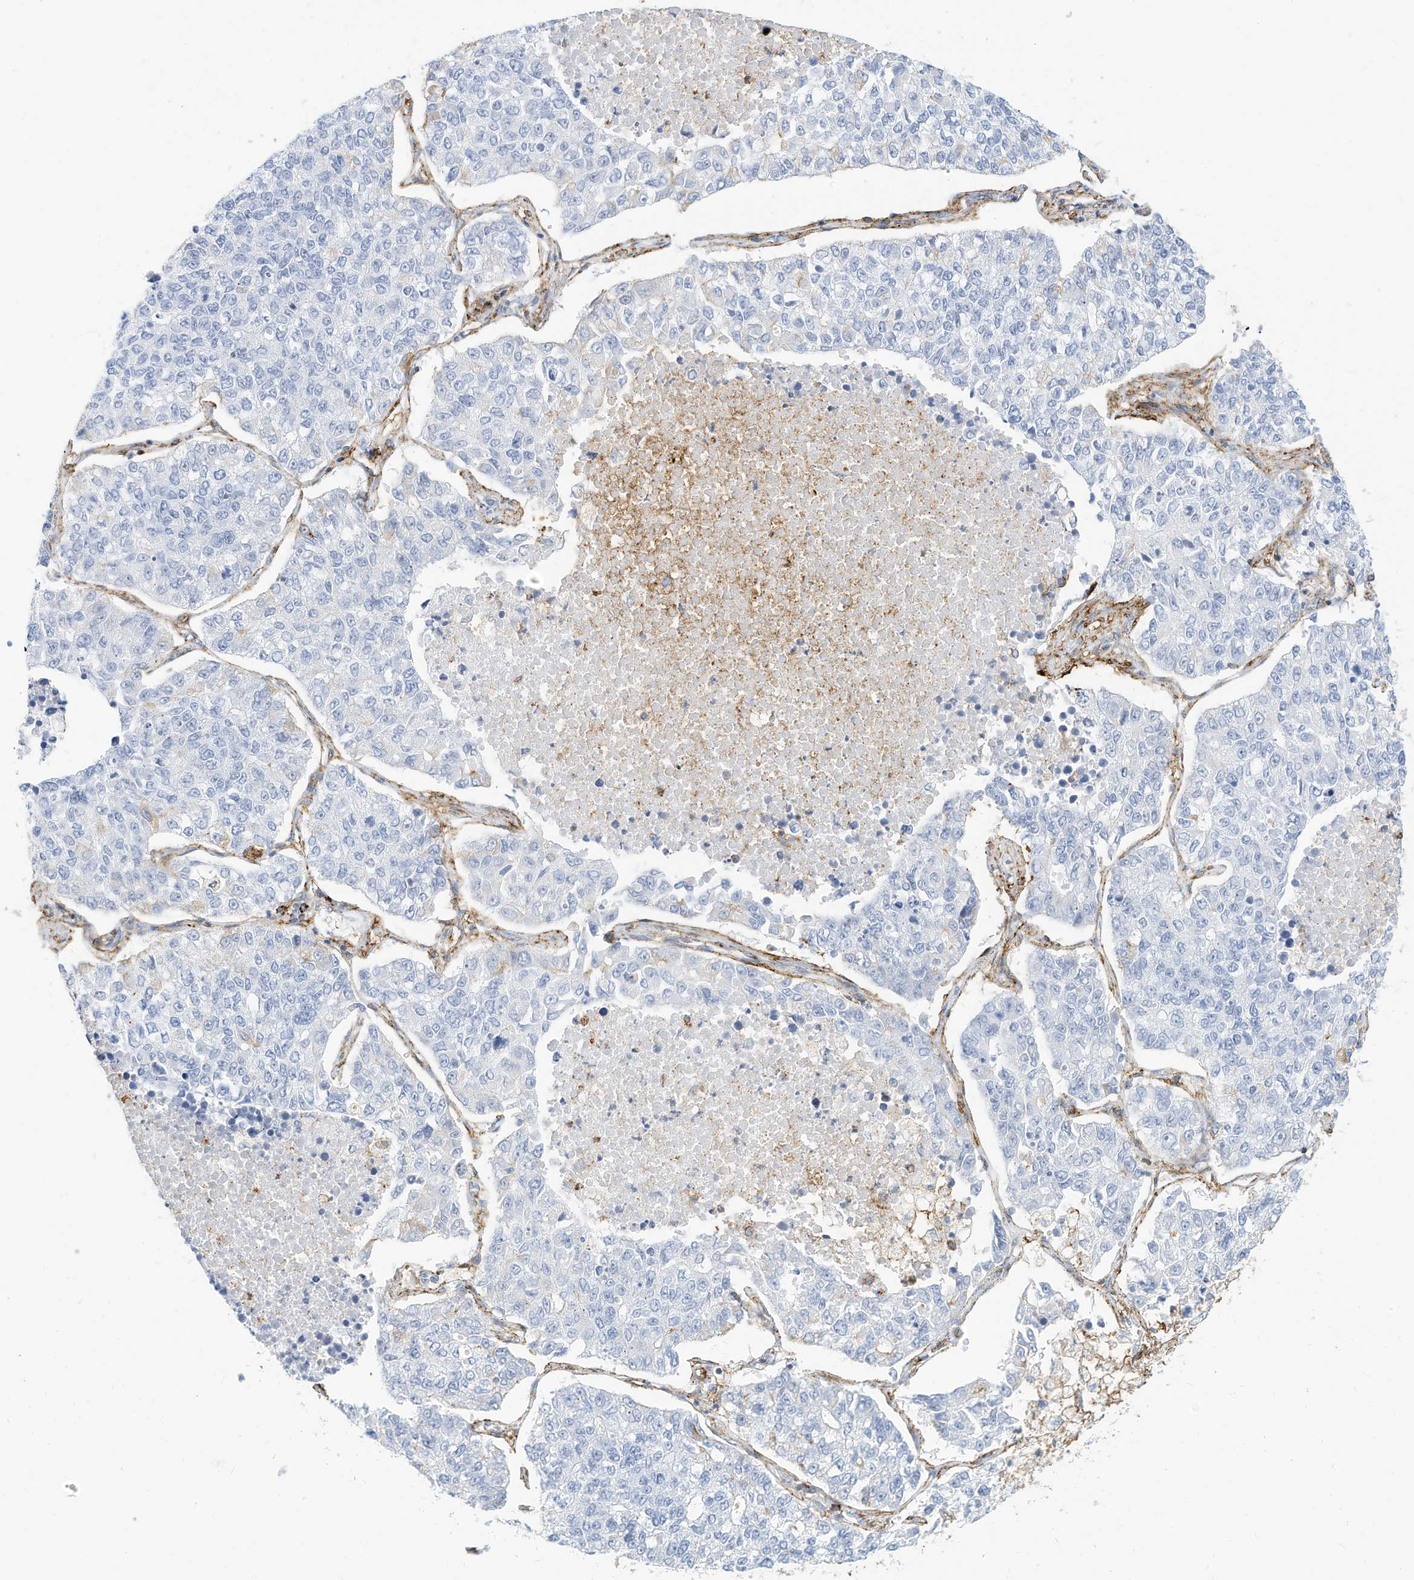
{"staining": {"intensity": "negative", "quantity": "none", "location": "none"}, "tissue": "lung cancer", "cell_type": "Tumor cells", "image_type": "cancer", "snomed": [{"axis": "morphology", "description": "Adenocarcinoma, NOS"}, {"axis": "topography", "description": "Lung"}], "caption": "High power microscopy image of an immunohistochemistry (IHC) image of lung adenocarcinoma, revealing no significant staining in tumor cells.", "gene": "TXNDC9", "patient": {"sex": "male", "age": 49}}